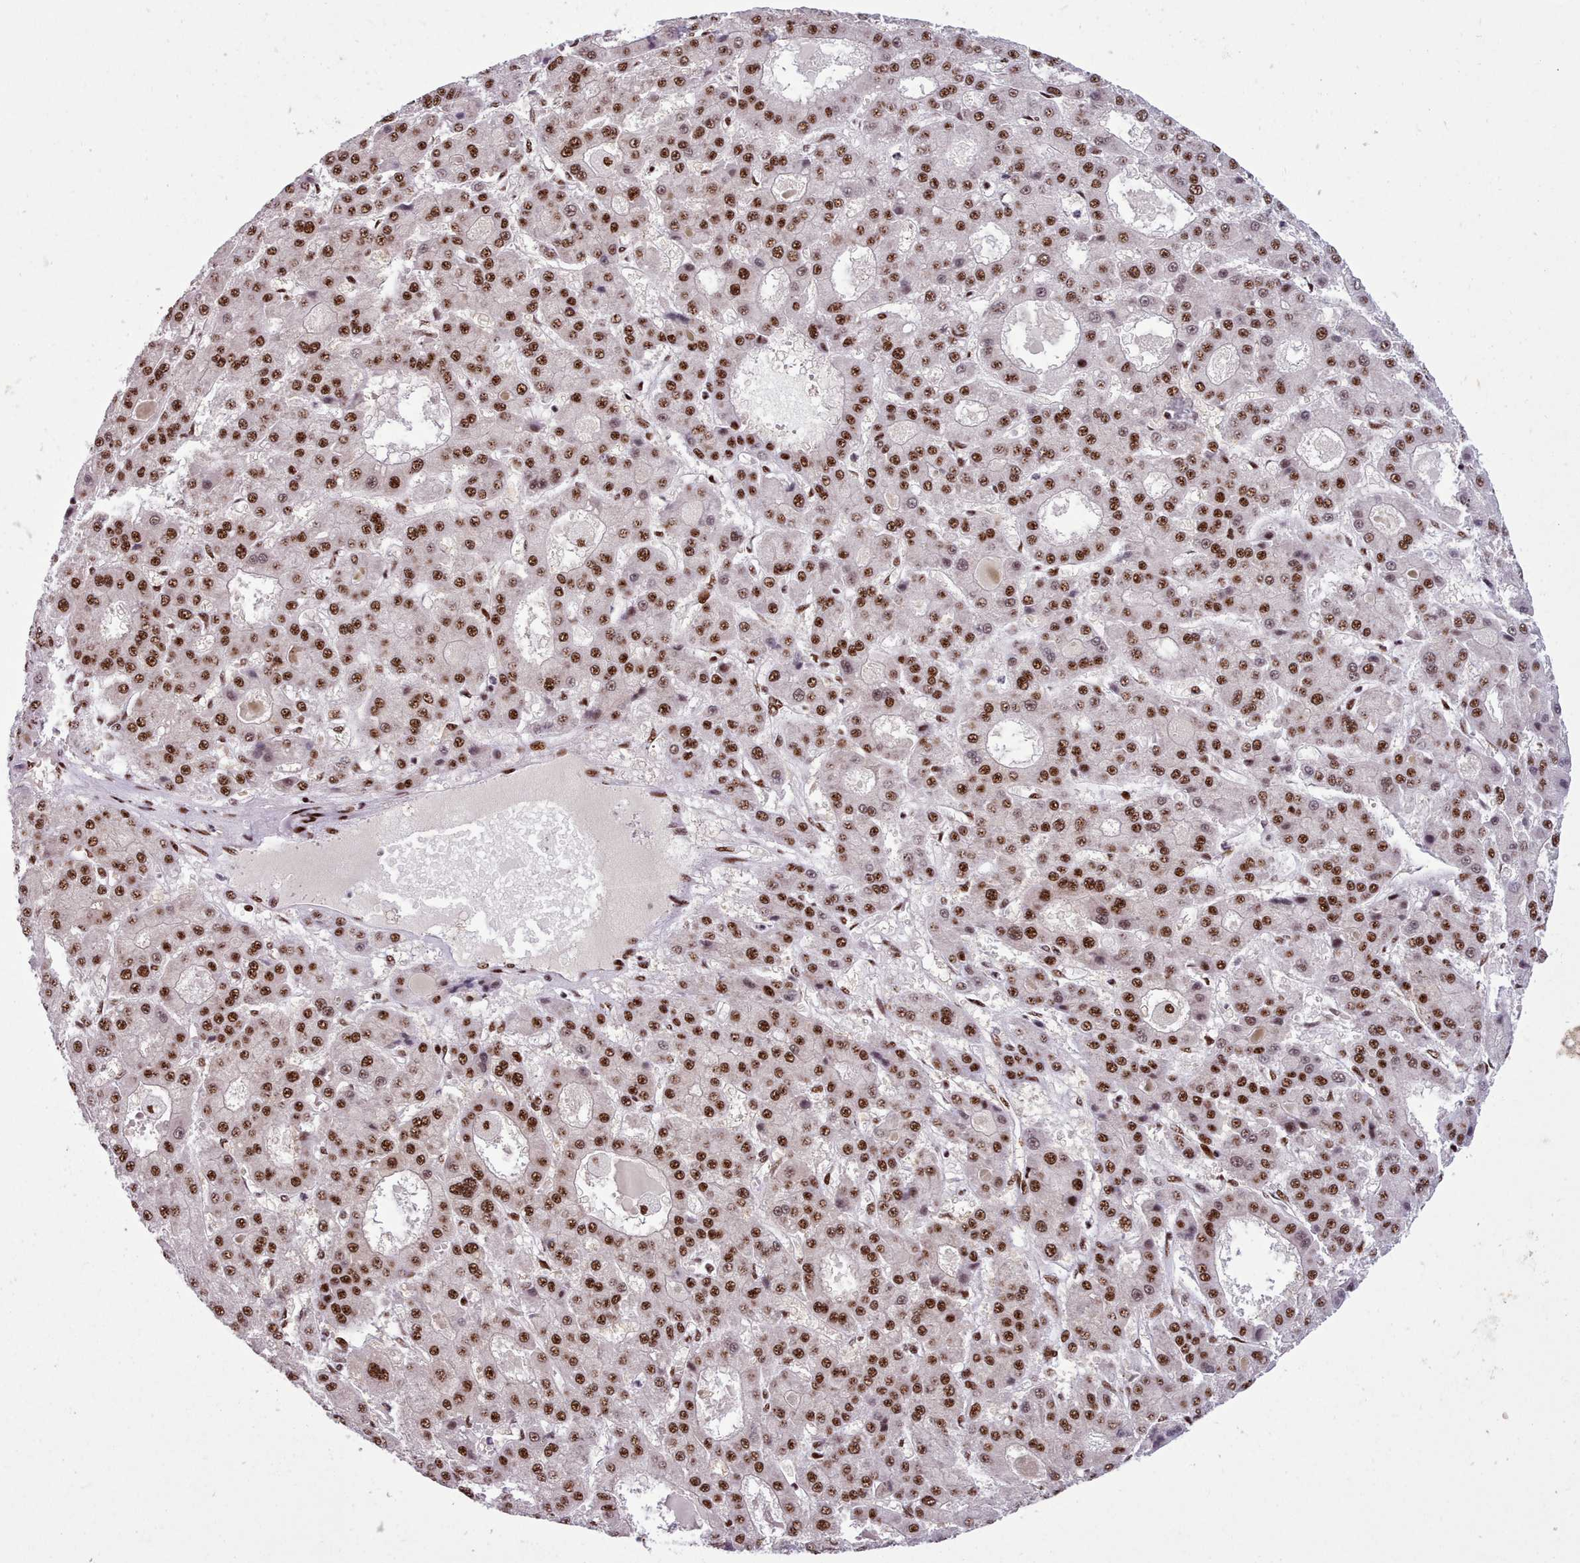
{"staining": {"intensity": "strong", "quantity": ">75%", "location": "nuclear"}, "tissue": "liver cancer", "cell_type": "Tumor cells", "image_type": "cancer", "snomed": [{"axis": "morphology", "description": "Carcinoma, Hepatocellular, NOS"}, {"axis": "topography", "description": "Liver"}], "caption": "A high-resolution photomicrograph shows immunohistochemistry (IHC) staining of liver cancer, which demonstrates strong nuclear positivity in approximately >75% of tumor cells.", "gene": "TMEM35B", "patient": {"sex": "male", "age": 70}}